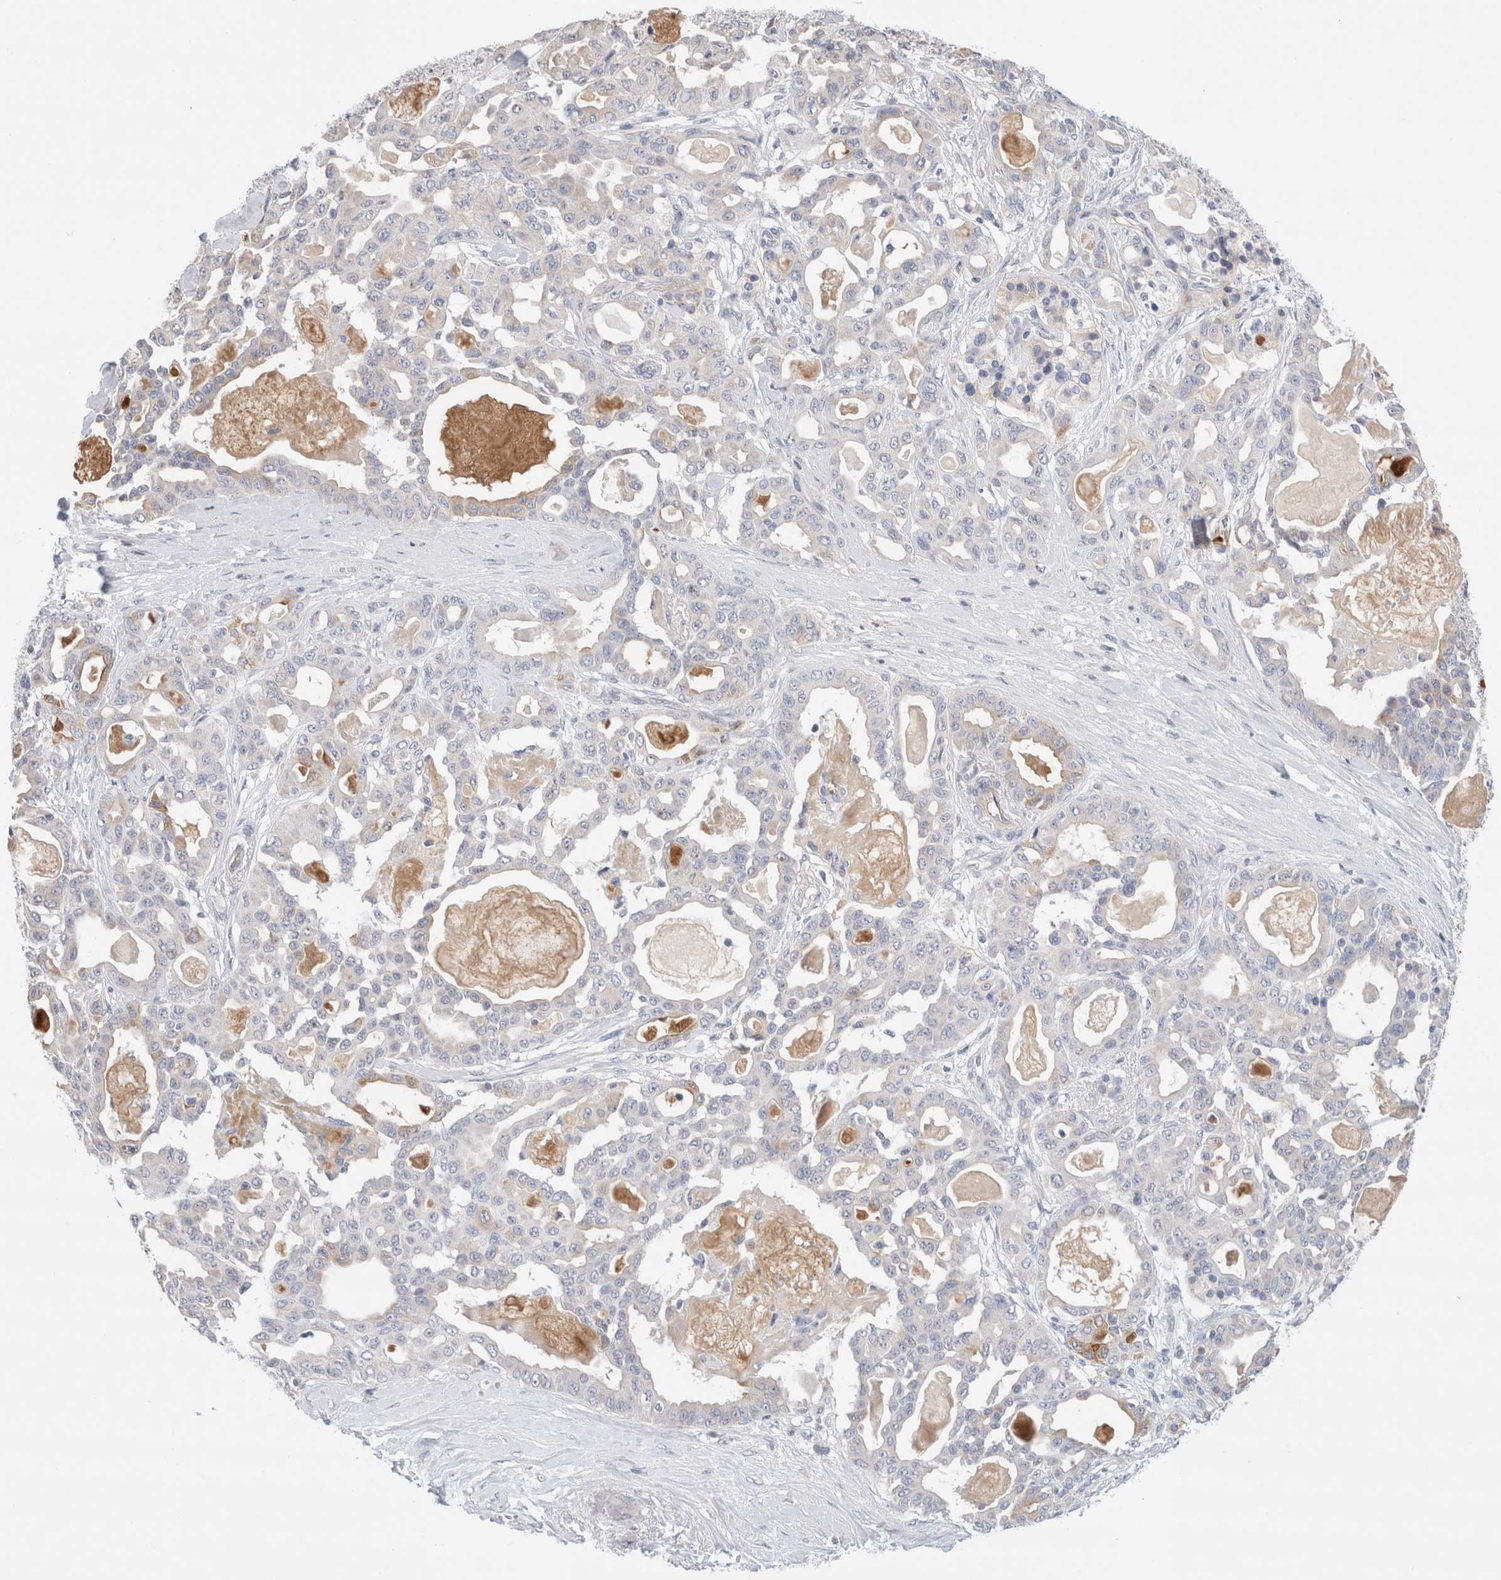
{"staining": {"intensity": "negative", "quantity": "none", "location": "none"}, "tissue": "pancreatic cancer", "cell_type": "Tumor cells", "image_type": "cancer", "snomed": [{"axis": "morphology", "description": "Adenocarcinoma, NOS"}, {"axis": "topography", "description": "Pancreas"}], "caption": "Image shows no significant protein expression in tumor cells of adenocarcinoma (pancreatic). The staining is performed using DAB (3,3'-diaminobenzidine) brown chromogen with nuclei counter-stained in using hematoxylin.", "gene": "ECHDC2", "patient": {"sex": "male", "age": 63}}